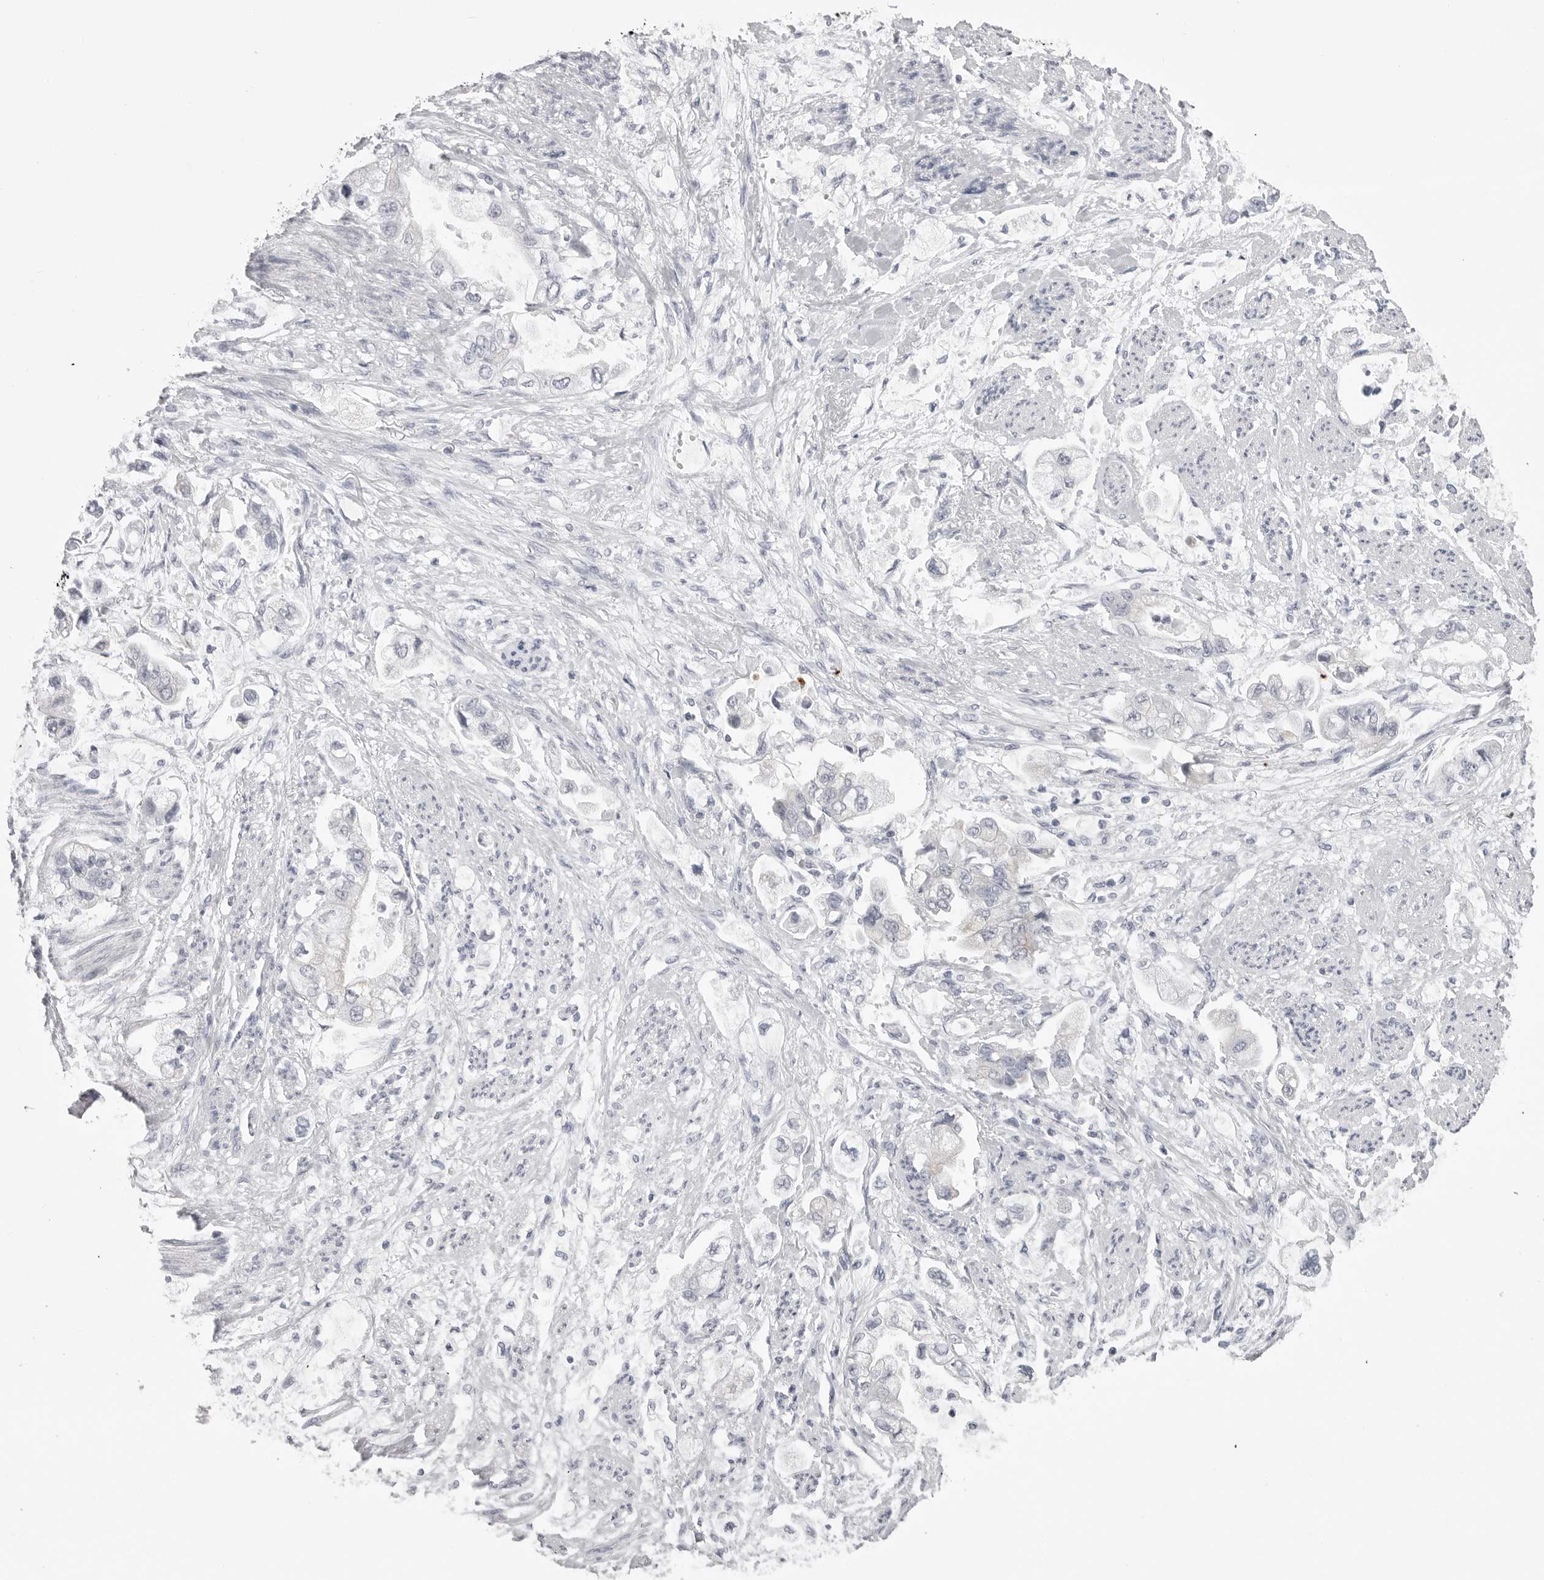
{"staining": {"intensity": "weak", "quantity": "<25%", "location": "cytoplasmic/membranous"}, "tissue": "stomach cancer", "cell_type": "Tumor cells", "image_type": "cancer", "snomed": [{"axis": "morphology", "description": "Adenocarcinoma, NOS"}, {"axis": "topography", "description": "Stomach"}], "caption": "This is an IHC photomicrograph of human stomach adenocarcinoma. There is no positivity in tumor cells.", "gene": "TUFM", "patient": {"sex": "male", "age": 62}}